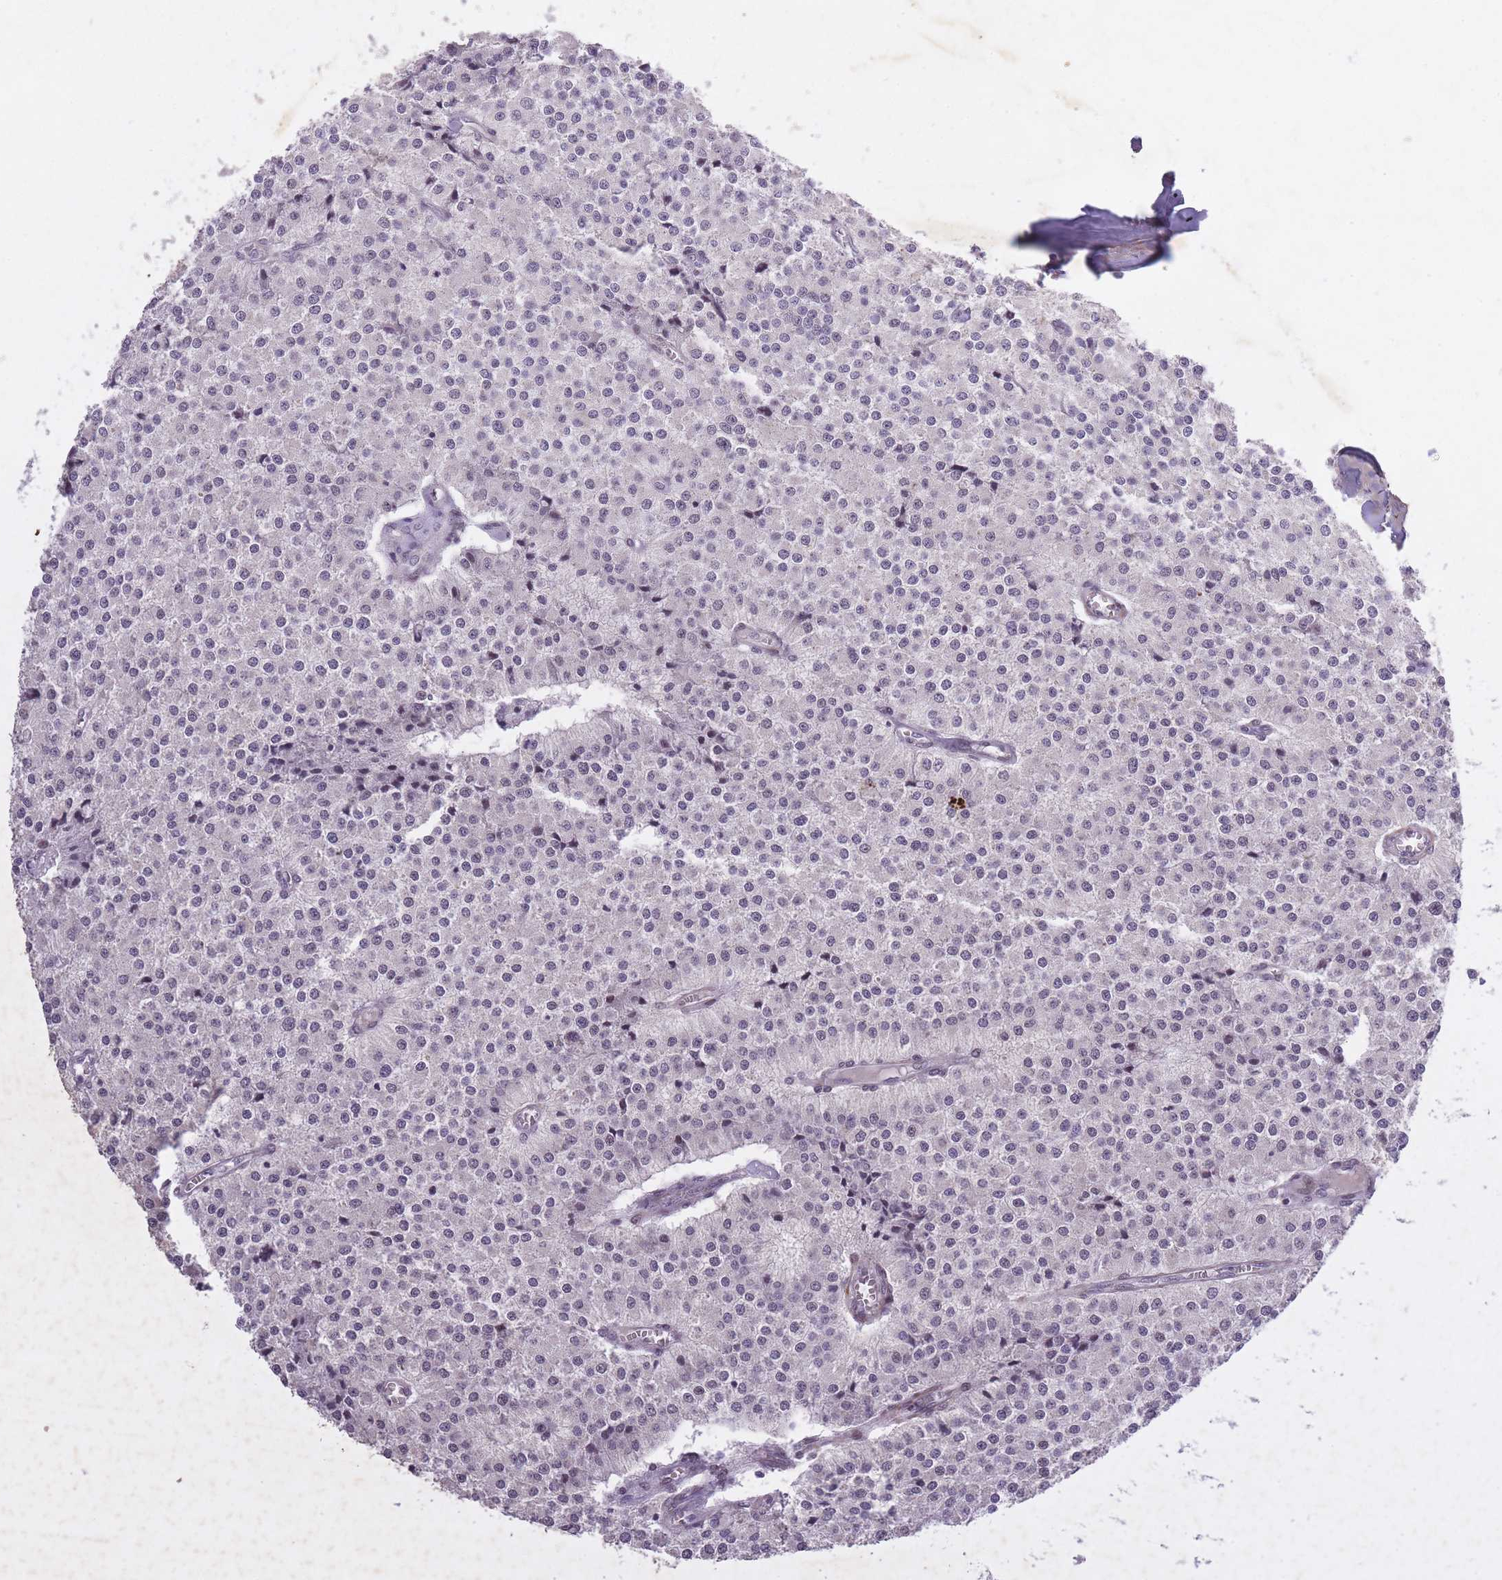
{"staining": {"intensity": "negative", "quantity": "none", "location": "none"}, "tissue": "carcinoid", "cell_type": "Tumor cells", "image_type": "cancer", "snomed": [{"axis": "morphology", "description": "Carcinoid, malignant, NOS"}, {"axis": "topography", "description": "Colon"}], "caption": "There is no significant expression in tumor cells of malignant carcinoid. (DAB immunohistochemistry visualized using brightfield microscopy, high magnification).", "gene": "CBX6", "patient": {"sex": "female", "age": 52}}